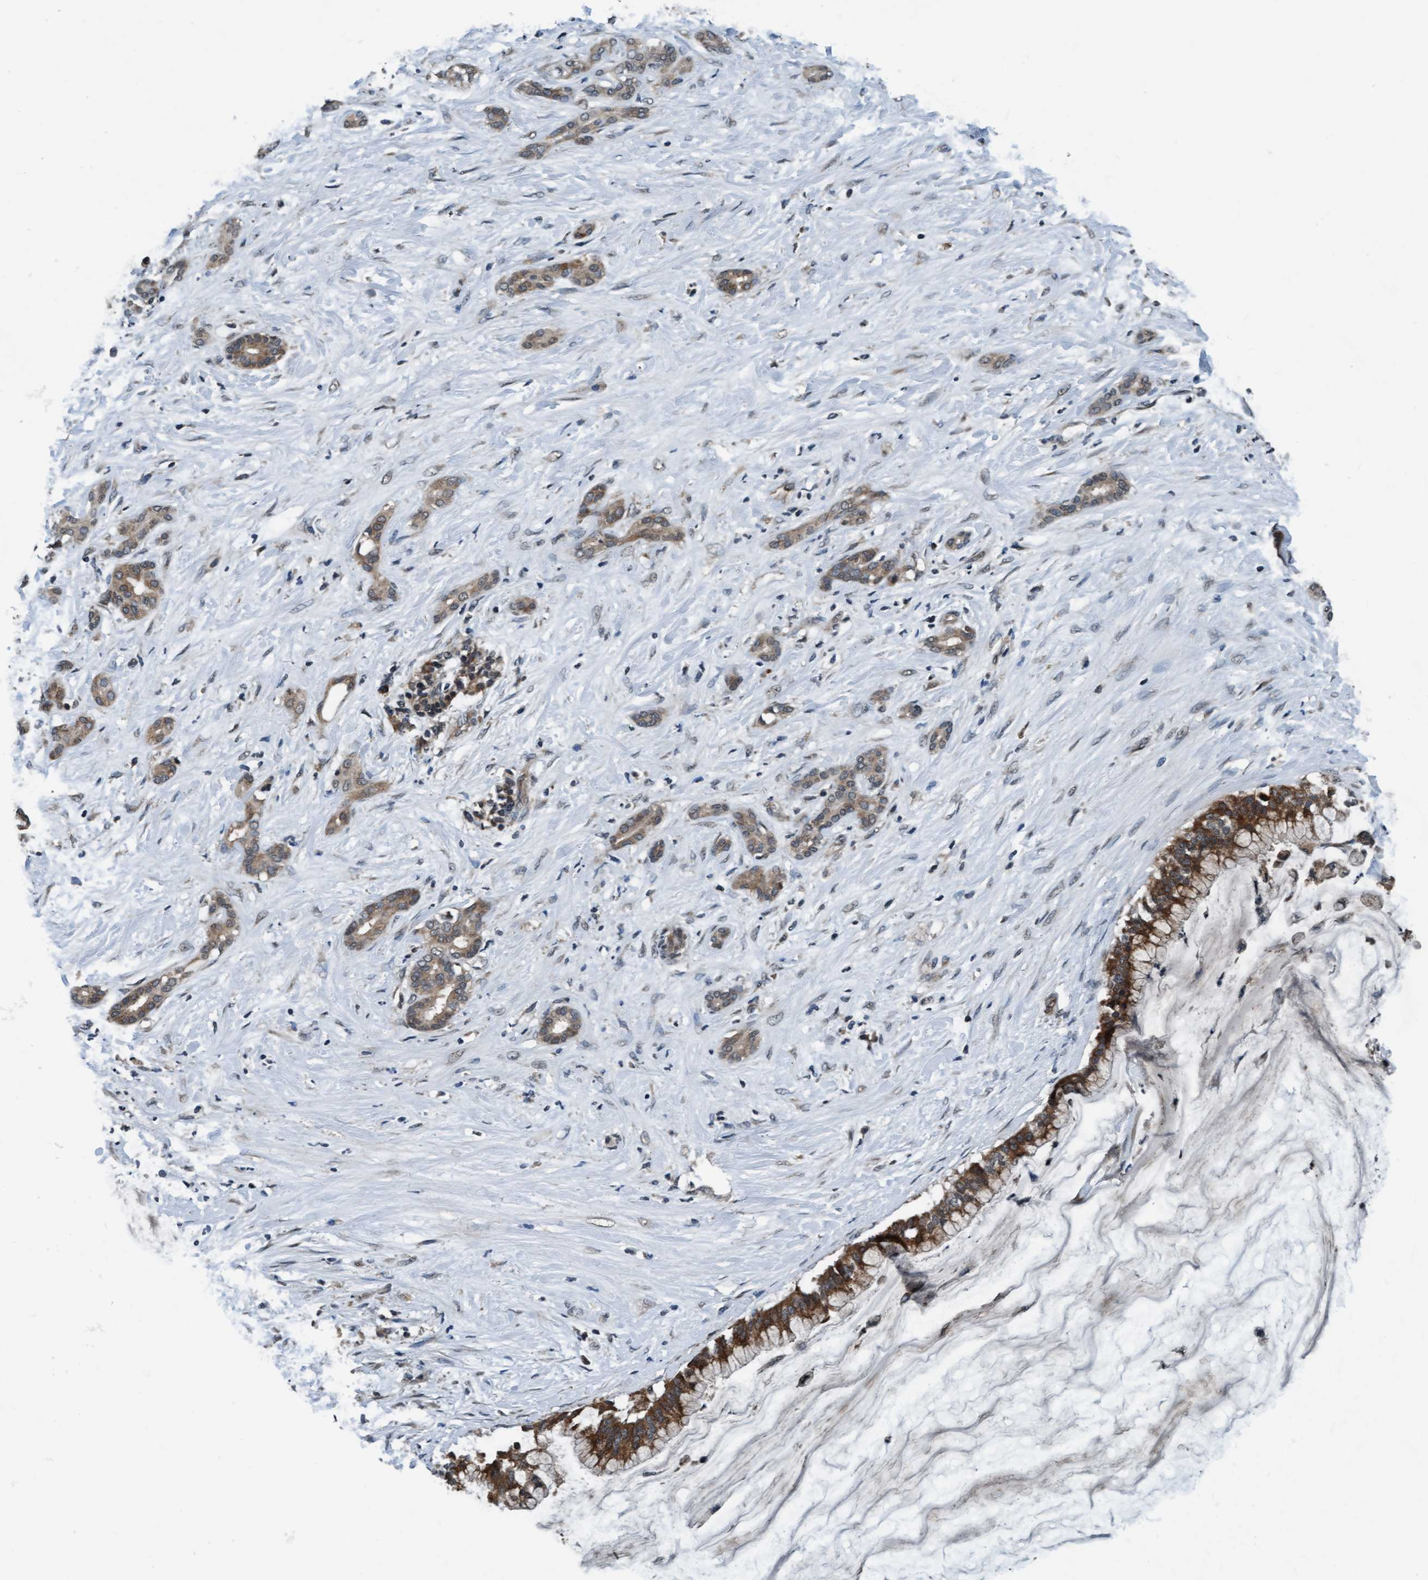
{"staining": {"intensity": "strong", "quantity": ">75%", "location": "cytoplasmic/membranous"}, "tissue": "pancreatic cancer", "cell_type": "Tumor cells", "image_type": "cancer", "snomed": [{"axis": "morphology", "description": "Adenocarcinoma, NOS"}, {"axis": "topography", "description": "Pancreas"}], "caption": "Tumor cells exhibit high levels of strong cytoplasmic/membranous staining in about >75% of cells in pancreatic adenocarcinoma.", "gene": "WASF1", "patient": {"sex": "male", "age": 41}}